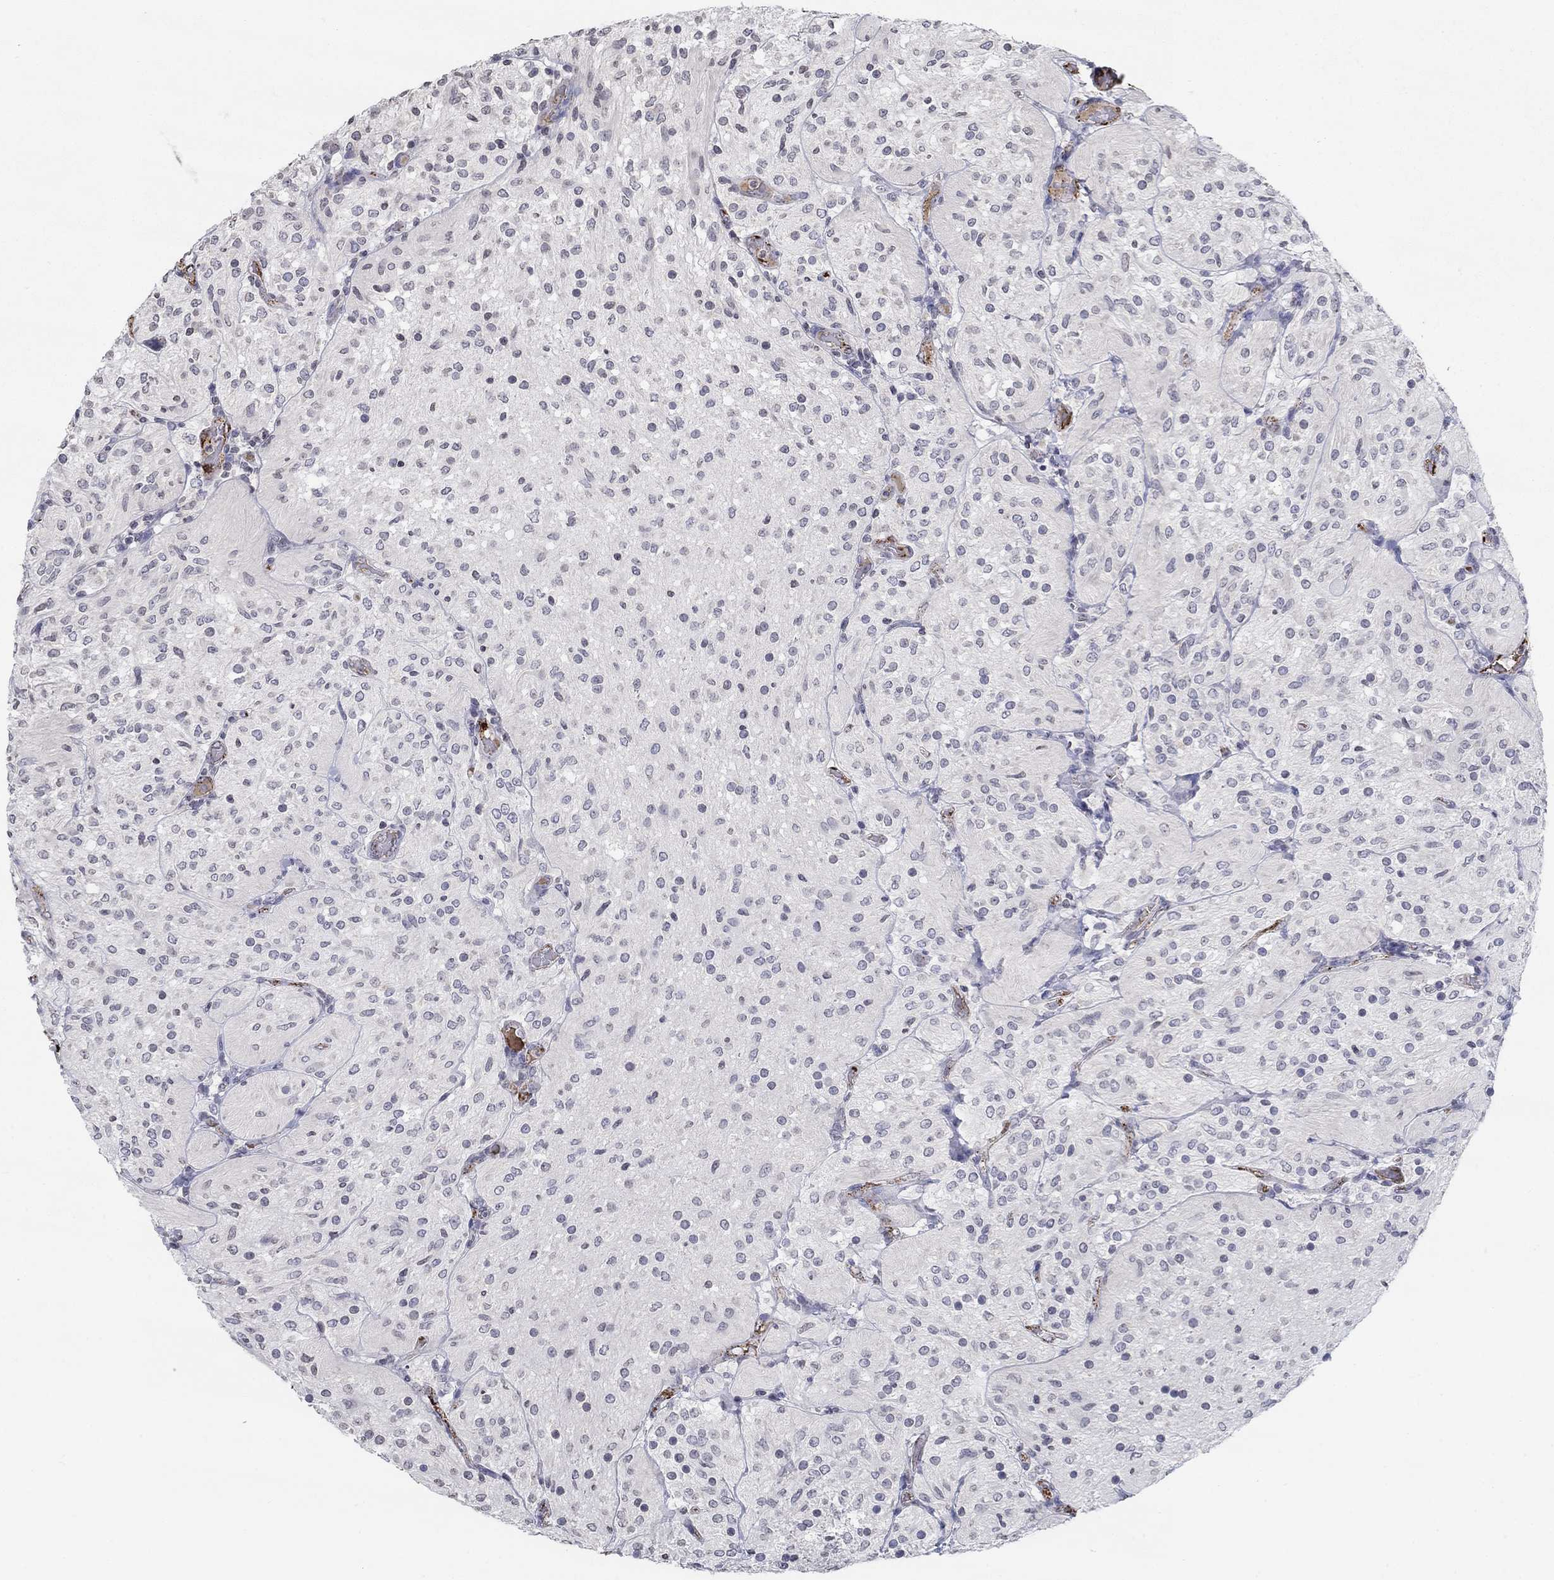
{"staining": {"intensity": "negative", "quantity": "none", "location": "none"}, "tissue": "glioma", "cell_type": "Tumor cells", "image_type": "cancer", "snomed": [{"axis": "morphology", "description": "Glioma, malignant, Low grade"}, {"axis": "topography", "description": "Brain"}], "caption": "High power microscopy image of an immunohistochemistry micrograph of malignant glioma (low-grade), revealing no significant staining in tumor cells.", "gene": "TINAG", "patient": {"sex": "male", "age": 3}}